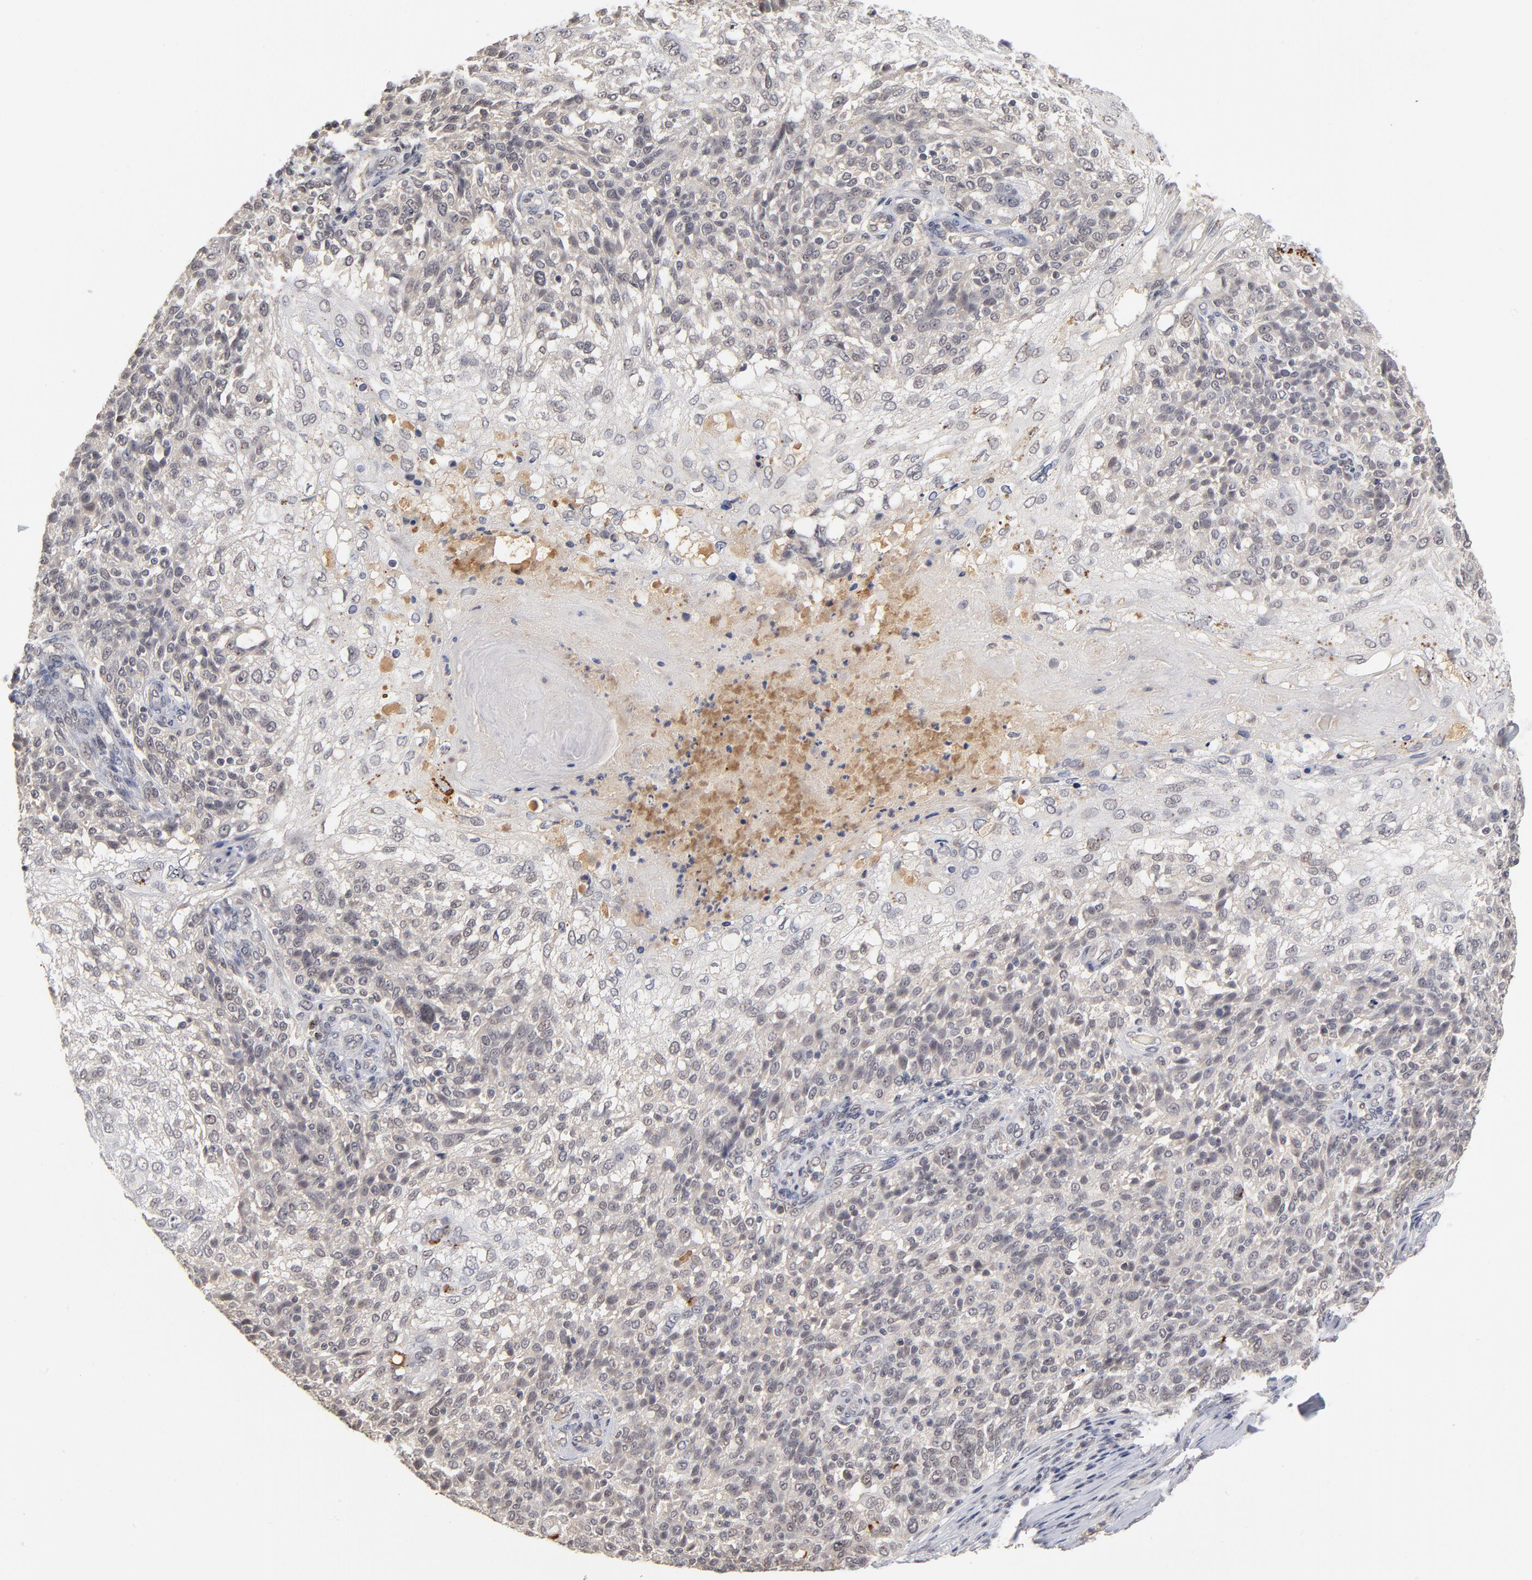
{"staining": {"intensity": "weak", "quantity": "25%-75%", "location": "cytoplasmic/membranous"}, "tissue": "skin cancer", "cell_type": "Tumor cells", "image_type": "cancer", "snomed": [{"axis": "morphology", "description": "Normal tissue, NOS"}, {"axis": "morphology", "description": "Squamous cell carcinoma, NOS"}, {"axis": "topography", "description": "Skin"}], "caption": "Skin cancer (squamous cell carcinoma) stained with immunohistochemistry (IHC) demonstrates weak cytoplasmic/membranous expression in about 25%-75% of tumor cells.", "gene": "WSB1", "patient": {"sex": "female", "age": 83}}